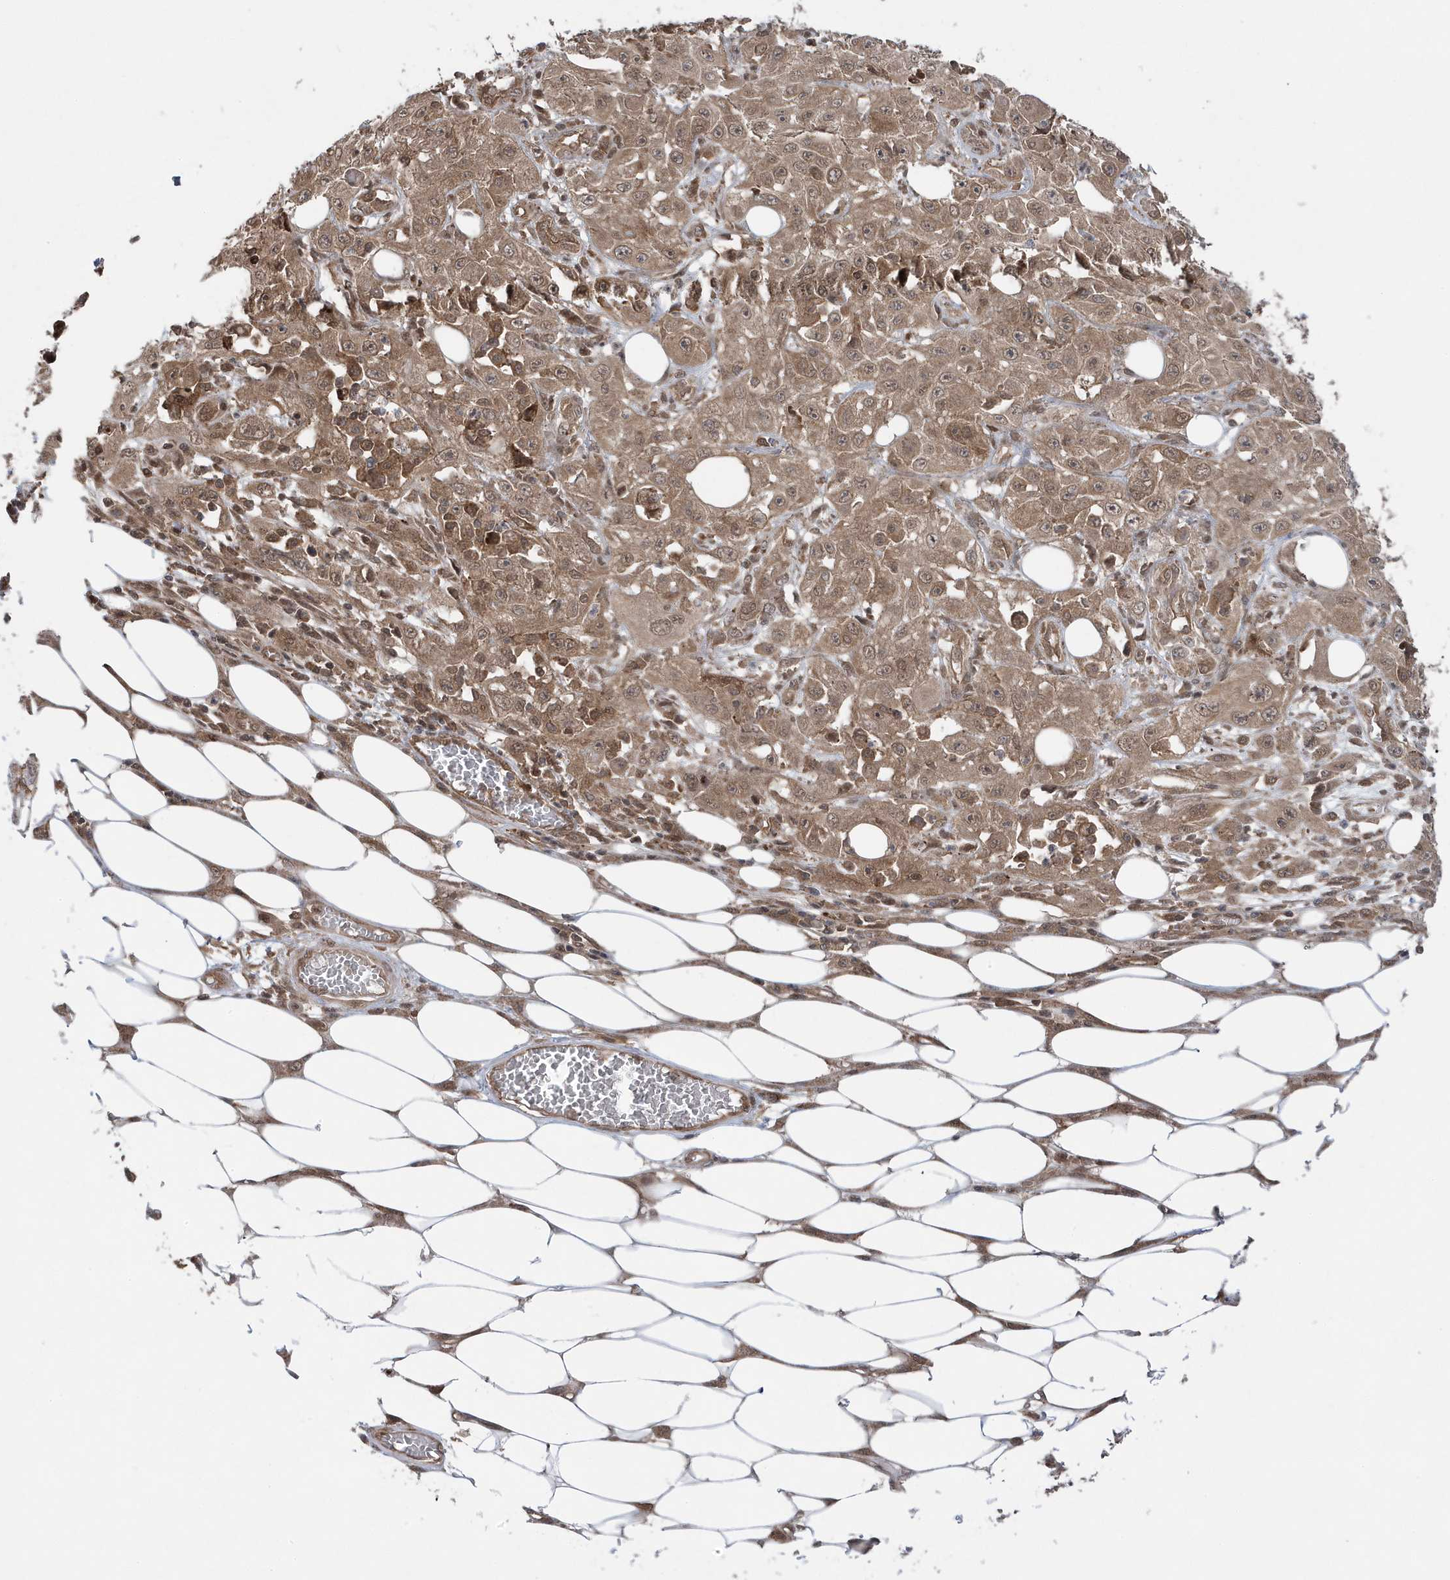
{"staining": {"intensity": "weak", "quantity": ">75%", "location": "cytoplasmic/membranous"}, "tissue": "skin cancer", "cell_type": "Tumor cells", "image_type": "cancer", "snomed": [{"axis": "morphology", "description": "Squamous cell carcinoma, NOS"}, {"axis": "morphology", "description": "Squamous cell carcinoma, metastatic, NOS"}, {"axis": "topography", "description": "Skin"}, {"axis": "topography", "description": "Lymph node"}], "caption": "Squamous cell carcinoma (skin) was stained to show a protein in brown. There is low levels of weak cytoplasmic/membranous positivity in about >75% of tumor cells. Immunohistochemistry (ihc) stains the protein in brown and the nuclei are stained blue.", "gene": "MAPK1IP1L", "patient": {"sex": "male", "age": 75}}